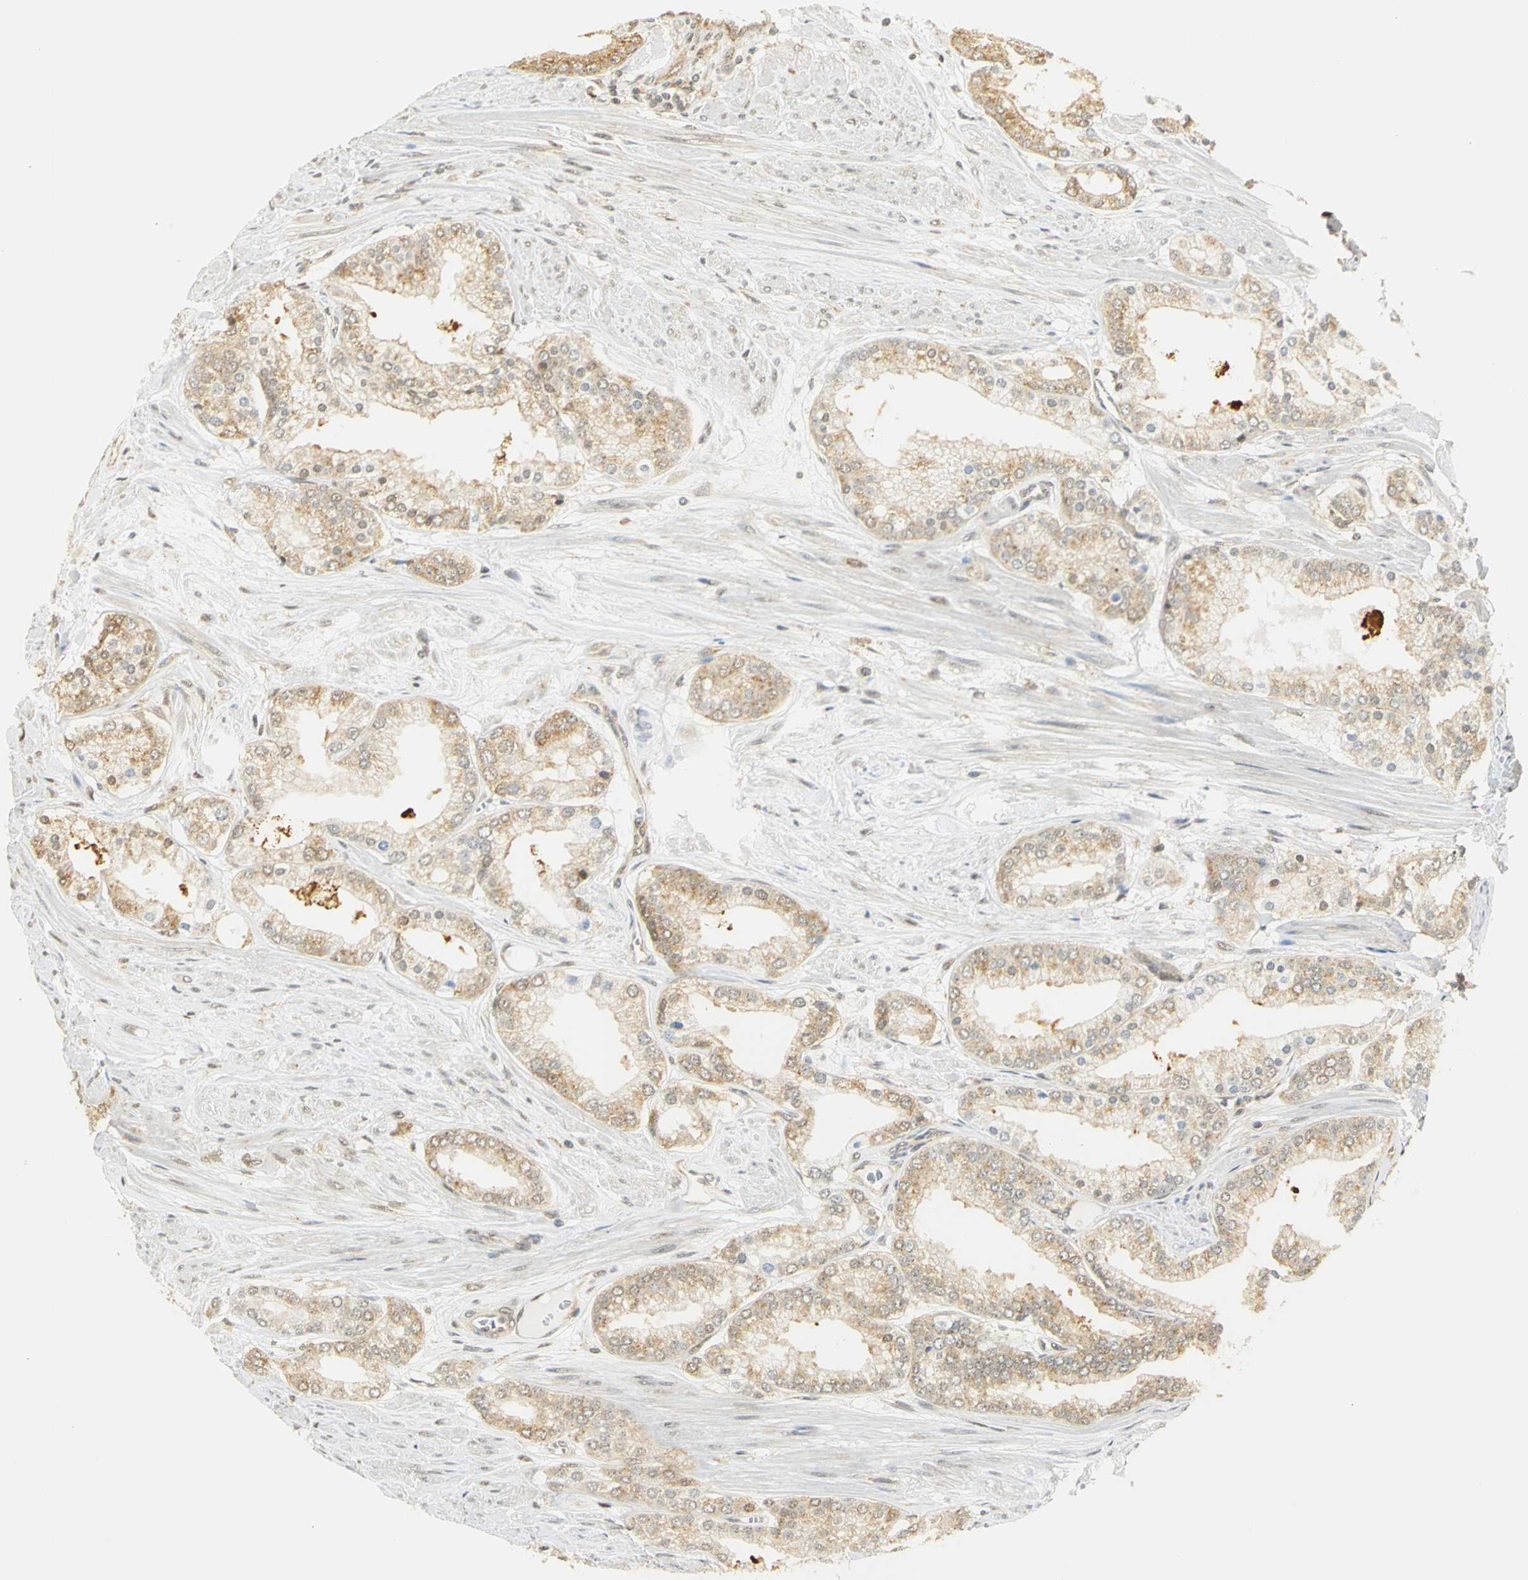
{"staining": {"intensity": "weak", "quantity": "25%-75%", "location": "cytoplasmic/membranous"}, "tissue": "prostate cancer", "cell_type": "Tumor cells", "image_type": "cancer", "snomed": [{"axis": "morphology", "description": "Adenocarcinoma, High grade"}, {"axis": "topography", "description": "Prostate"}], "caption": "Weak cytoplasmic/membranous expression is present in about 25%-75% of tumor cells in adenocarcinoma (high-grade) (prostate).", "gene": "DDX5", "patient": {"sex": "male", "age": 61}}